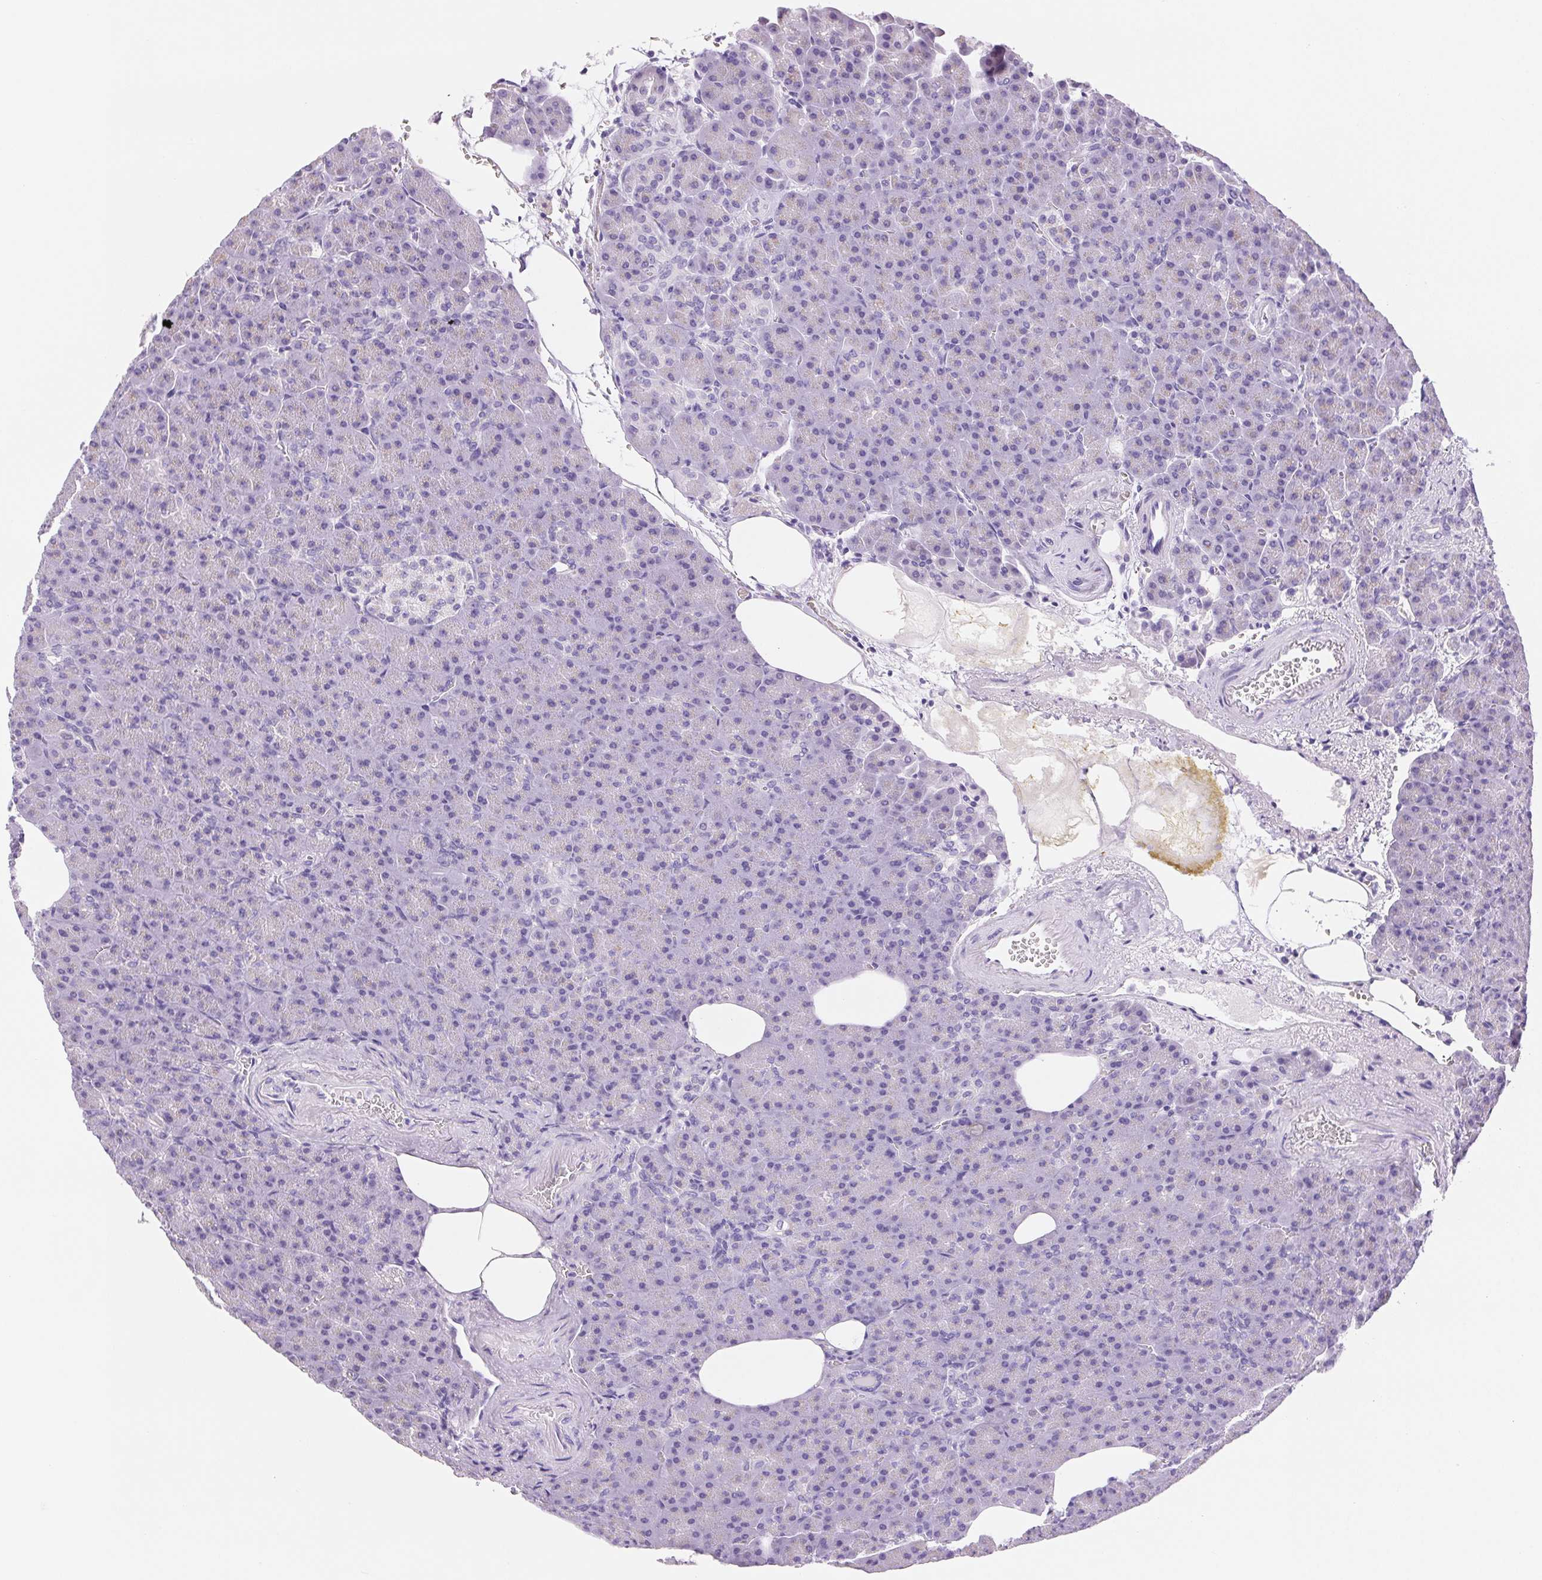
{"staining": {"intensity": "weak", "quantity": "25%-75%", "location": "cytoplasmic/membranous"}, "tissue": "pancreas", "cell_type": "Exocrine glandular cells", "image_type": "normal", "snomed": [{"axis": "morphology", "description": "Normal tissue, NOS"}, {"axis": "topography", "description": "Pancreas"}], "caption": "Pancreas stained with DAB IHC exhibits low levels of weak cytoplasmic/membranous positivity in about 25%-75% of exocrine glandular cells.", "gene": "SERPINB3", "patient": {"sex": "female", "age": 74}}